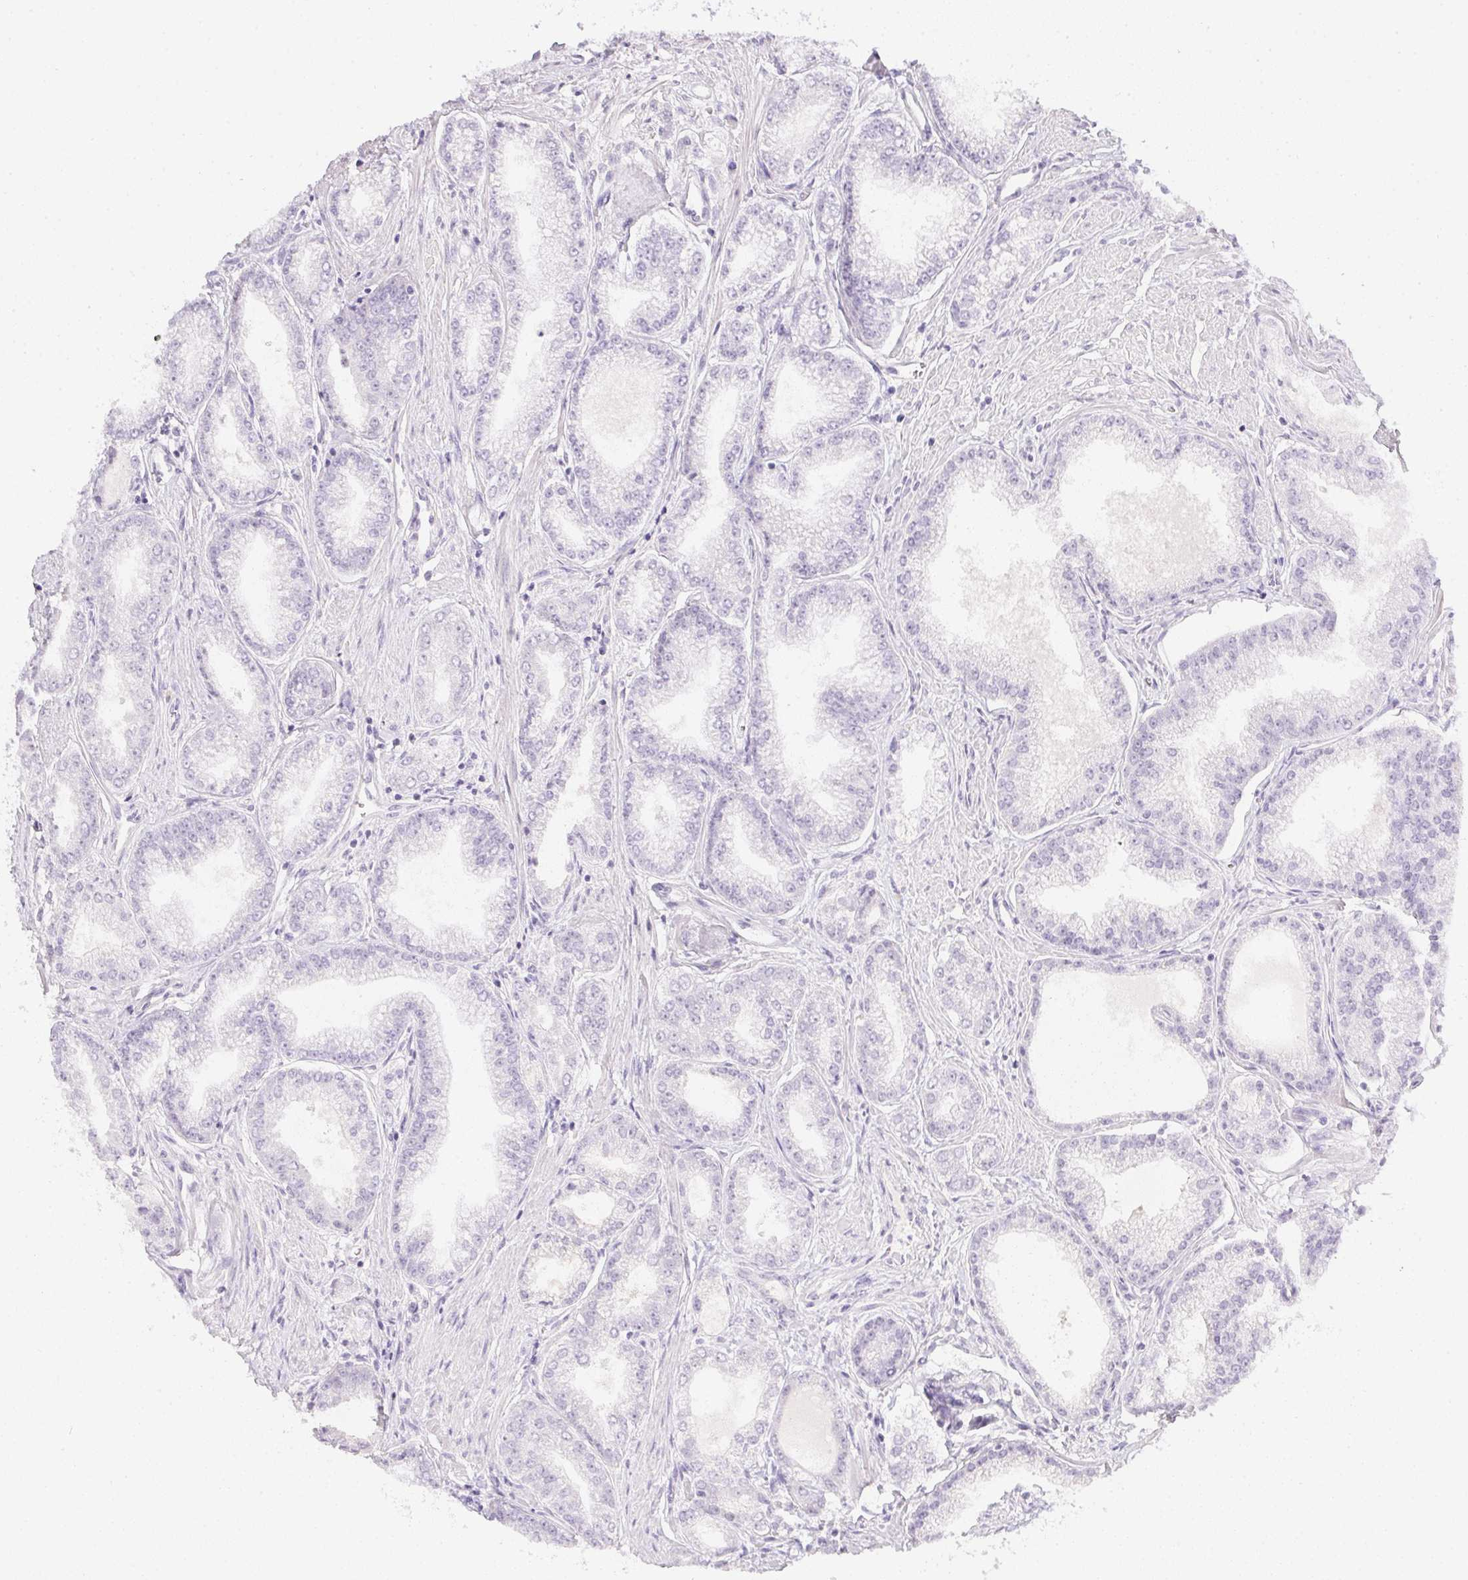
{"staining": {"intensity": "negative", "quantity": "none", "location": "none"}, "tissue": "prostate cancer", "cell_type": "Tumor cells", "image_type": "cancer", "snomed": [{"axis": "morphology", "description": "Adenocarcinoma, NOS"}, {"axis": "topography", "description": "Prostate"}], "caption": "Prostate adenocarcinoma stained for a protein using IHC demonstrates no expression tumor cells.", "gene": "PPY", "patient": {"sex": "male", "age": 71}}